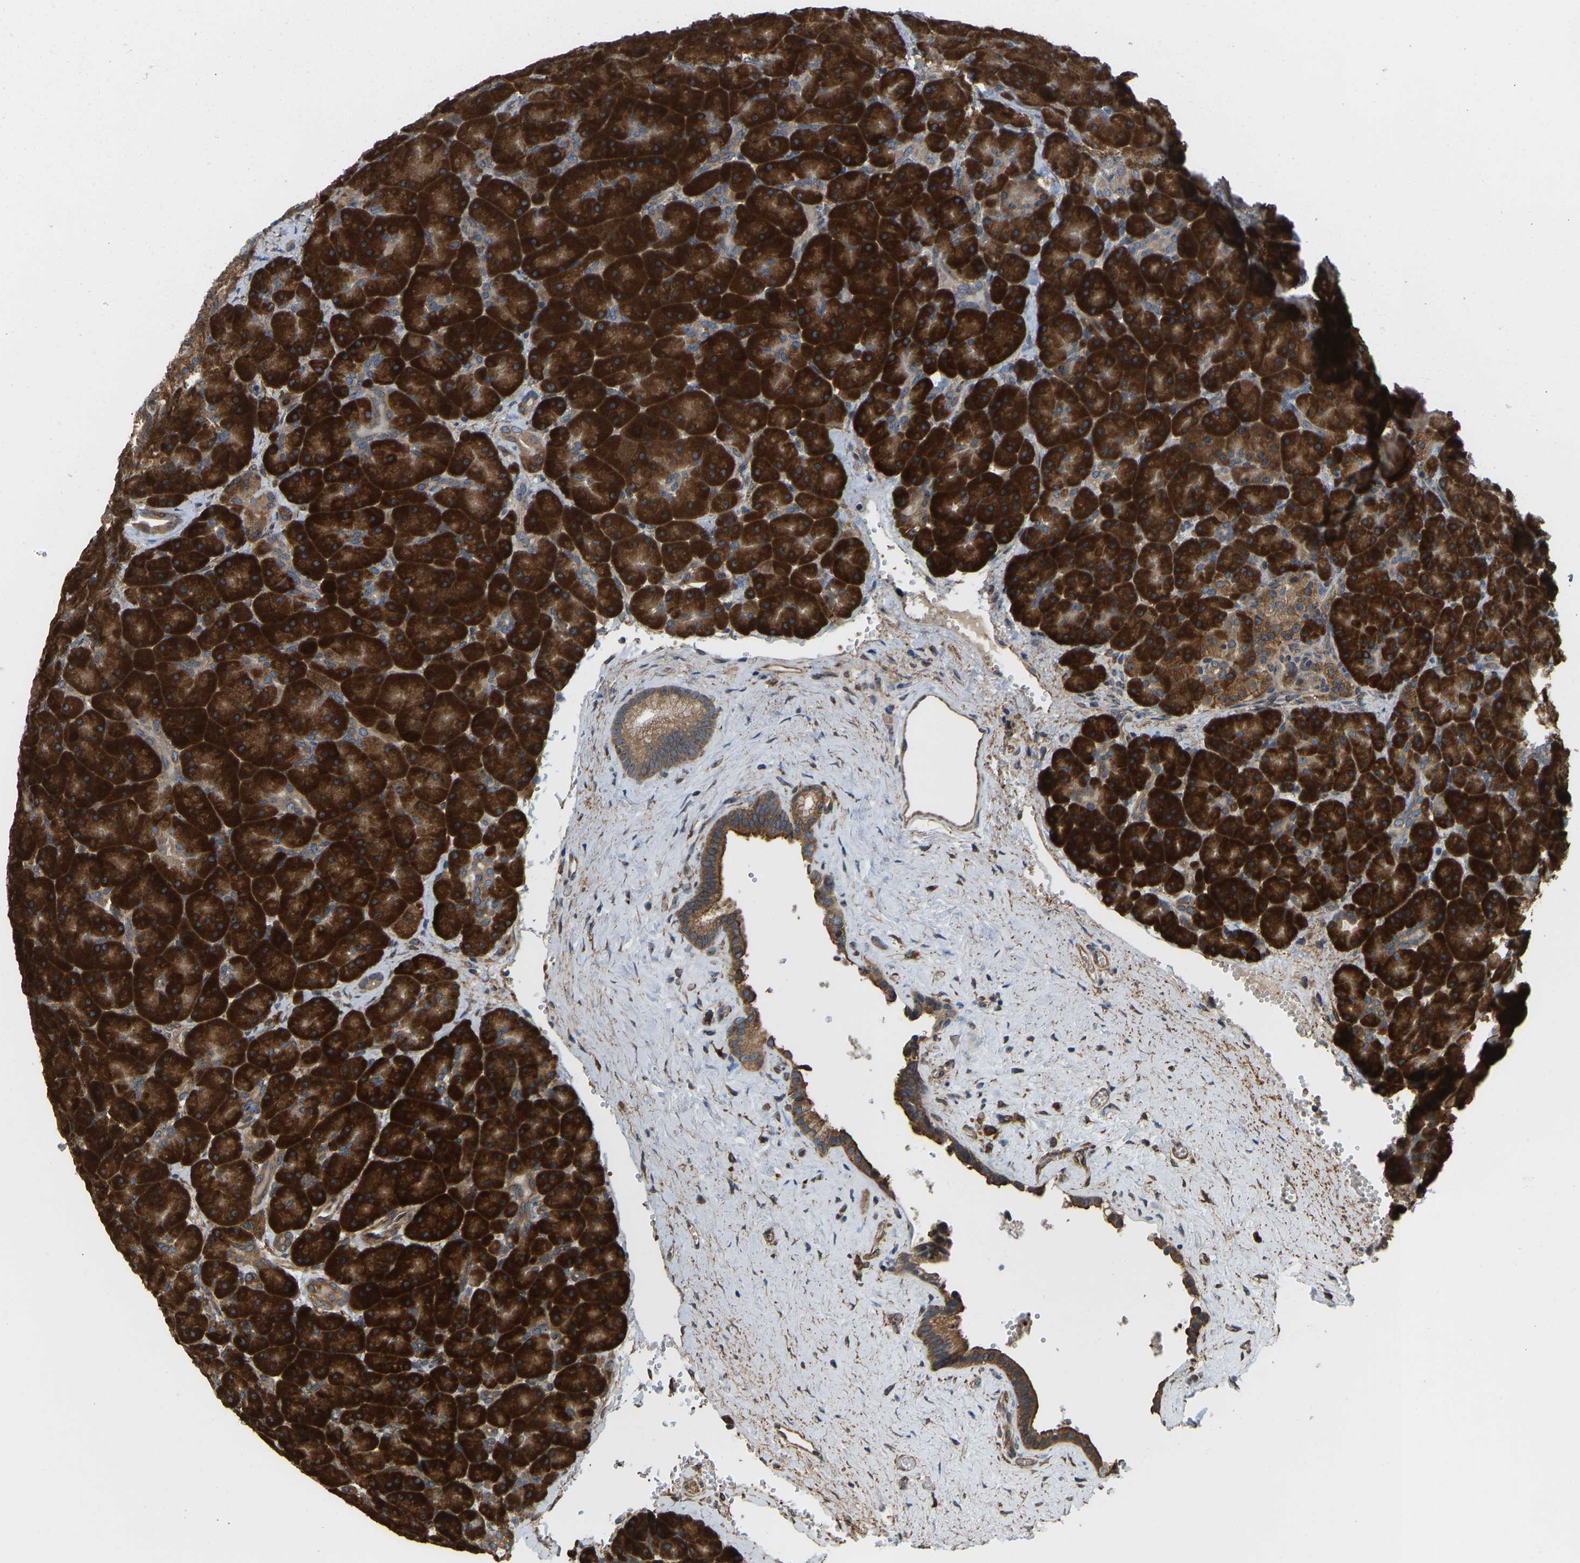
{"staining": {"intensity": "strong", "quantity": ">75%", "location": "cytoplasmic/membranous"}, "tissue": "pancreas", "cell_type": "Exocrine glandular cells", "image_type": "normal", "snomed": [{"axis": "morphology", "description": "Normal tissue, NOS"}, {"axis": "topography", "description": "Pancreas"}], "caption": "Strong cytoplasmic/membranous protein staining is appreciated in approximately >75% of exocrine glandular cells in pancreas. The staining was performed using DAB, with brown indicating positive protein expression. Nuclei are stained blue with hematoxylin.", "gene": "OS9", "patient": {"sex": "male", "age": 66}}